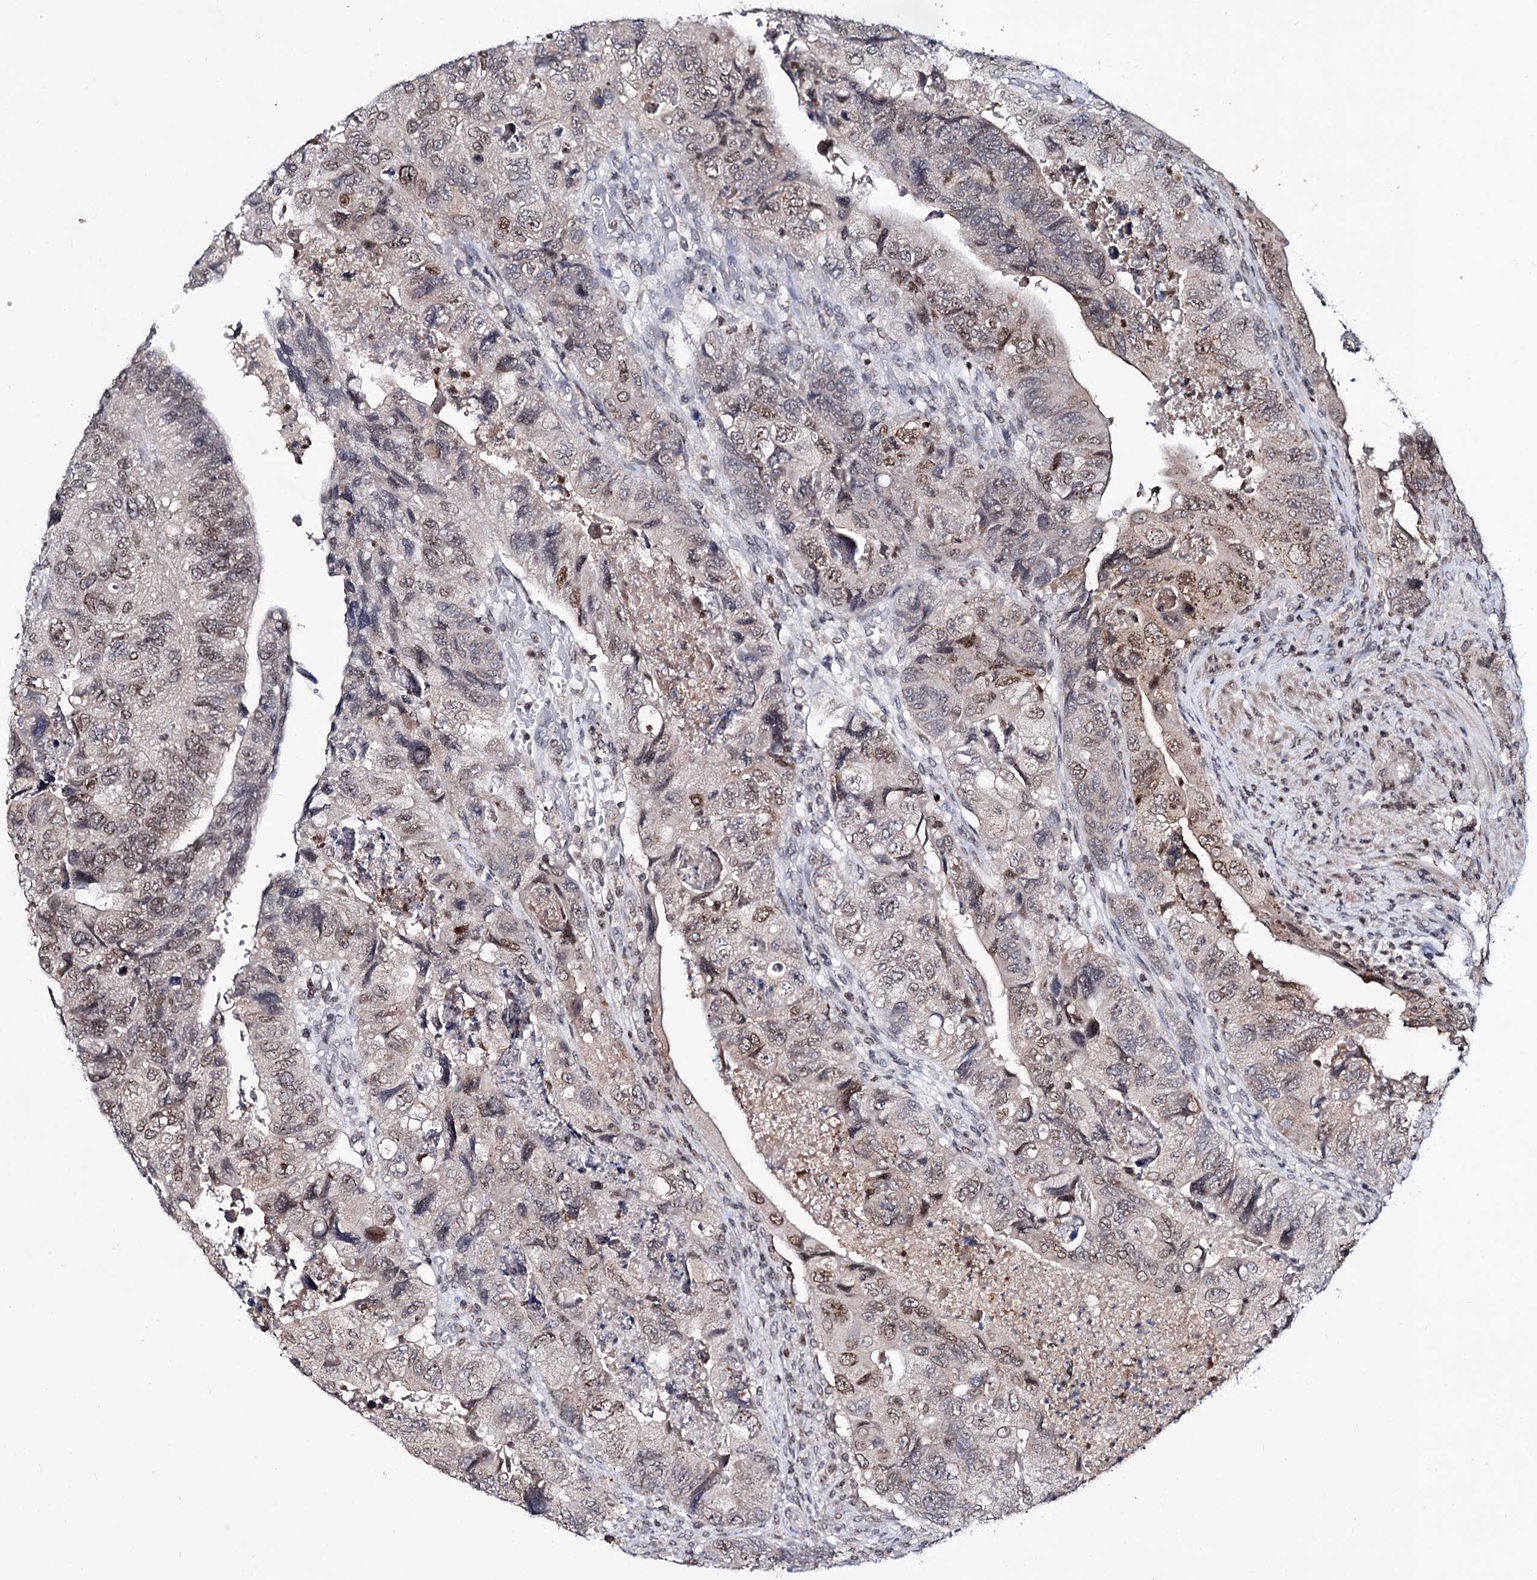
{"staining": {"intensity": "weak", "quantity": ">75%", "location": "nuclear"}, "tissue": "colorectal cancer", "cell_type": "Tumor cells", "image_type": "cancer", "snomed": [{"axis": "morphology", "description": "Adenocarcinoma, NOS"}, {"axis": "topography", "description": "Rectum"}], "caption": "This micrograph exhibits immunohistochemistry staining of colorectal cancer (adenocarcinoma), with low weak nuclear positivity in approximately >75% of tumor cells.", "gene": "SMCHD1", "patient": {"sex": "male", "age": 63}}